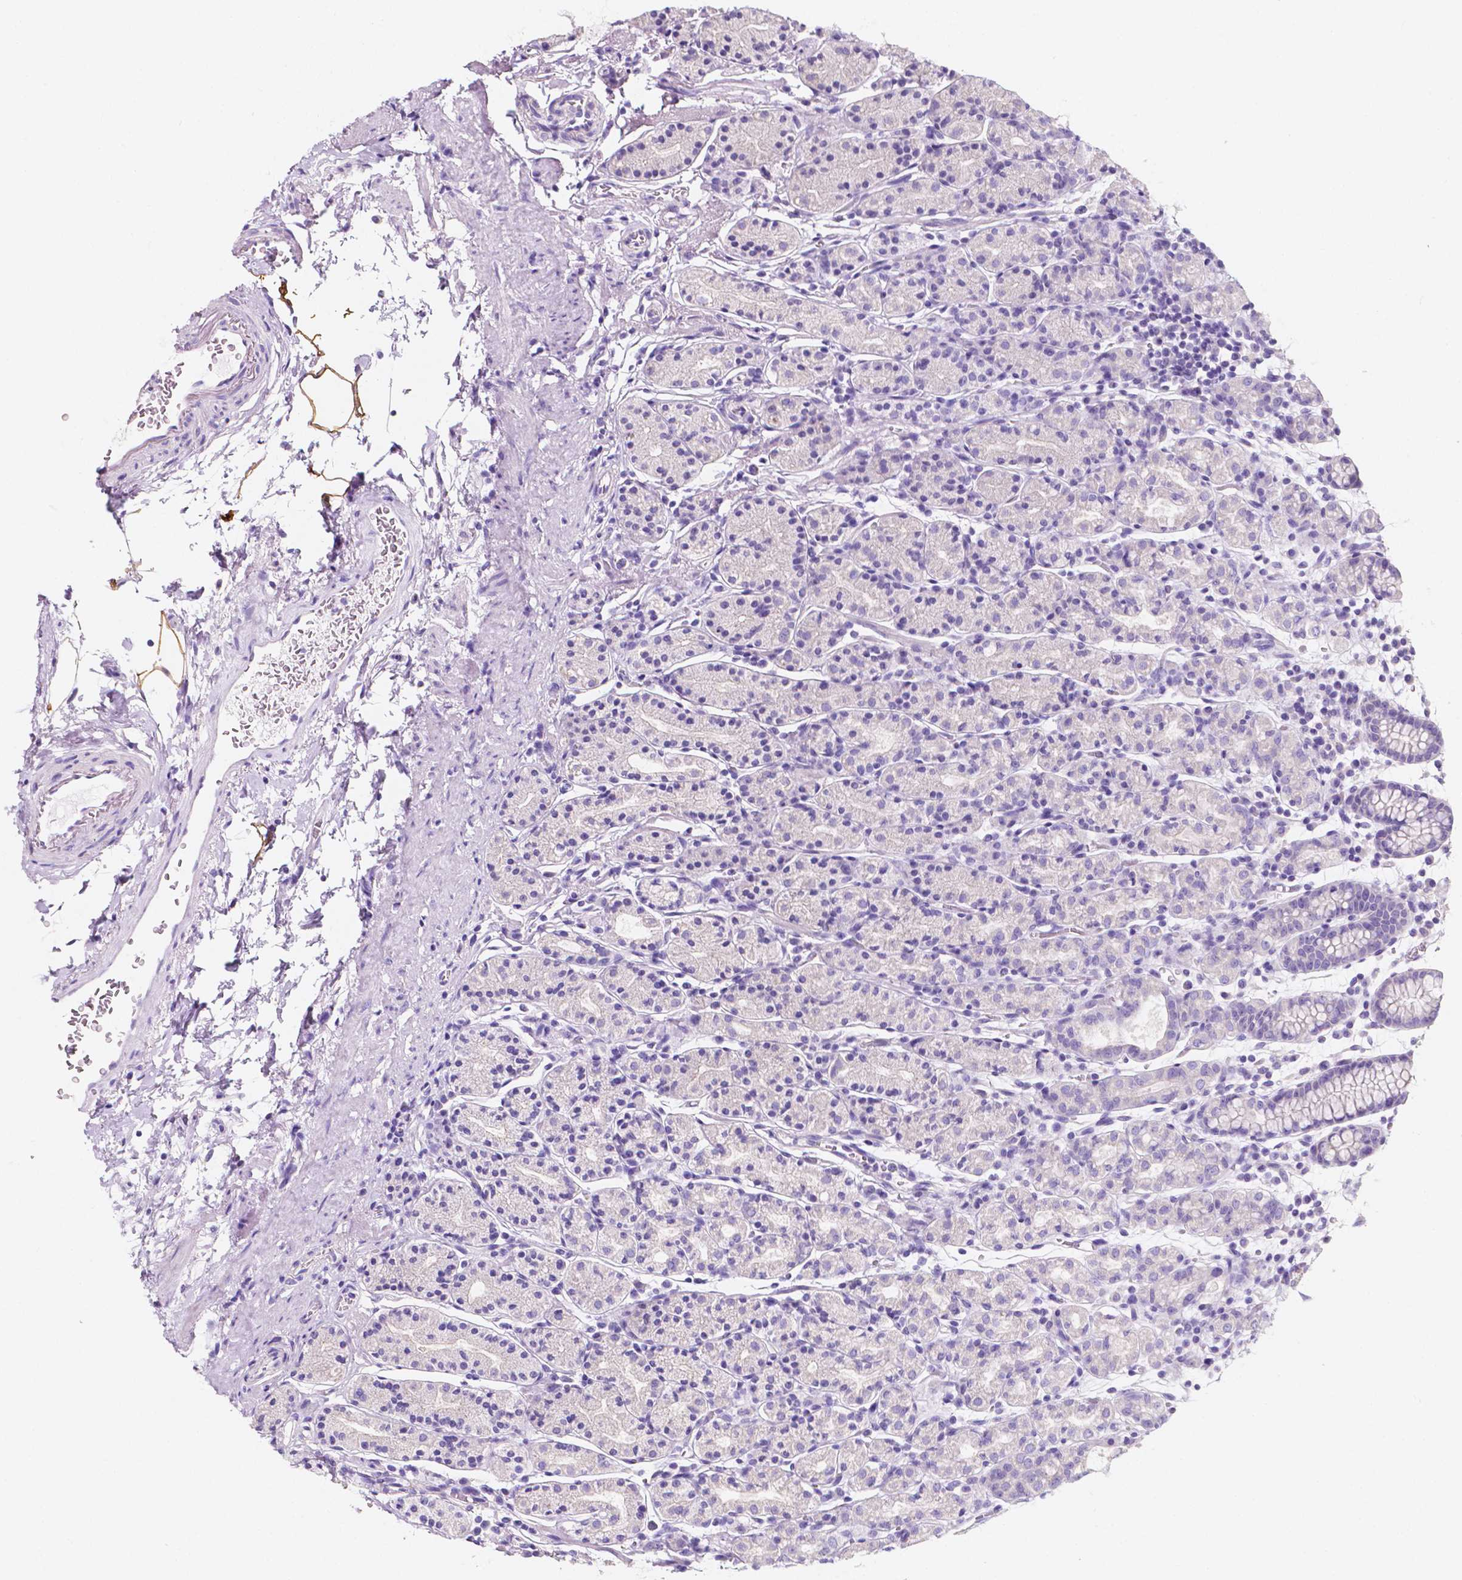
{"staining": {"intensity": "negative", "quantity": "none", "location": "none"}, "tissue": "stomach", "cell_type": "Glandular cells", "image_type": "normal", "snomed": [{"axis": "morphology", "description": "Normal tissue, NOS"}, {"axis": "topography", "description": "Stomach, upper"}, {"axis": "topography", "description": "Stomach"}], "caption": "A high-resolution photomicrograph shows immunohistochemistry (IHC) staining of benign stomach, which exhibits no significant positivity in glandular cells. (DAB IHC visualized using brightfield microscopy, high magnification).", "gene": "CLSTN2", "patient": {"sex": "male", "age": 62}}